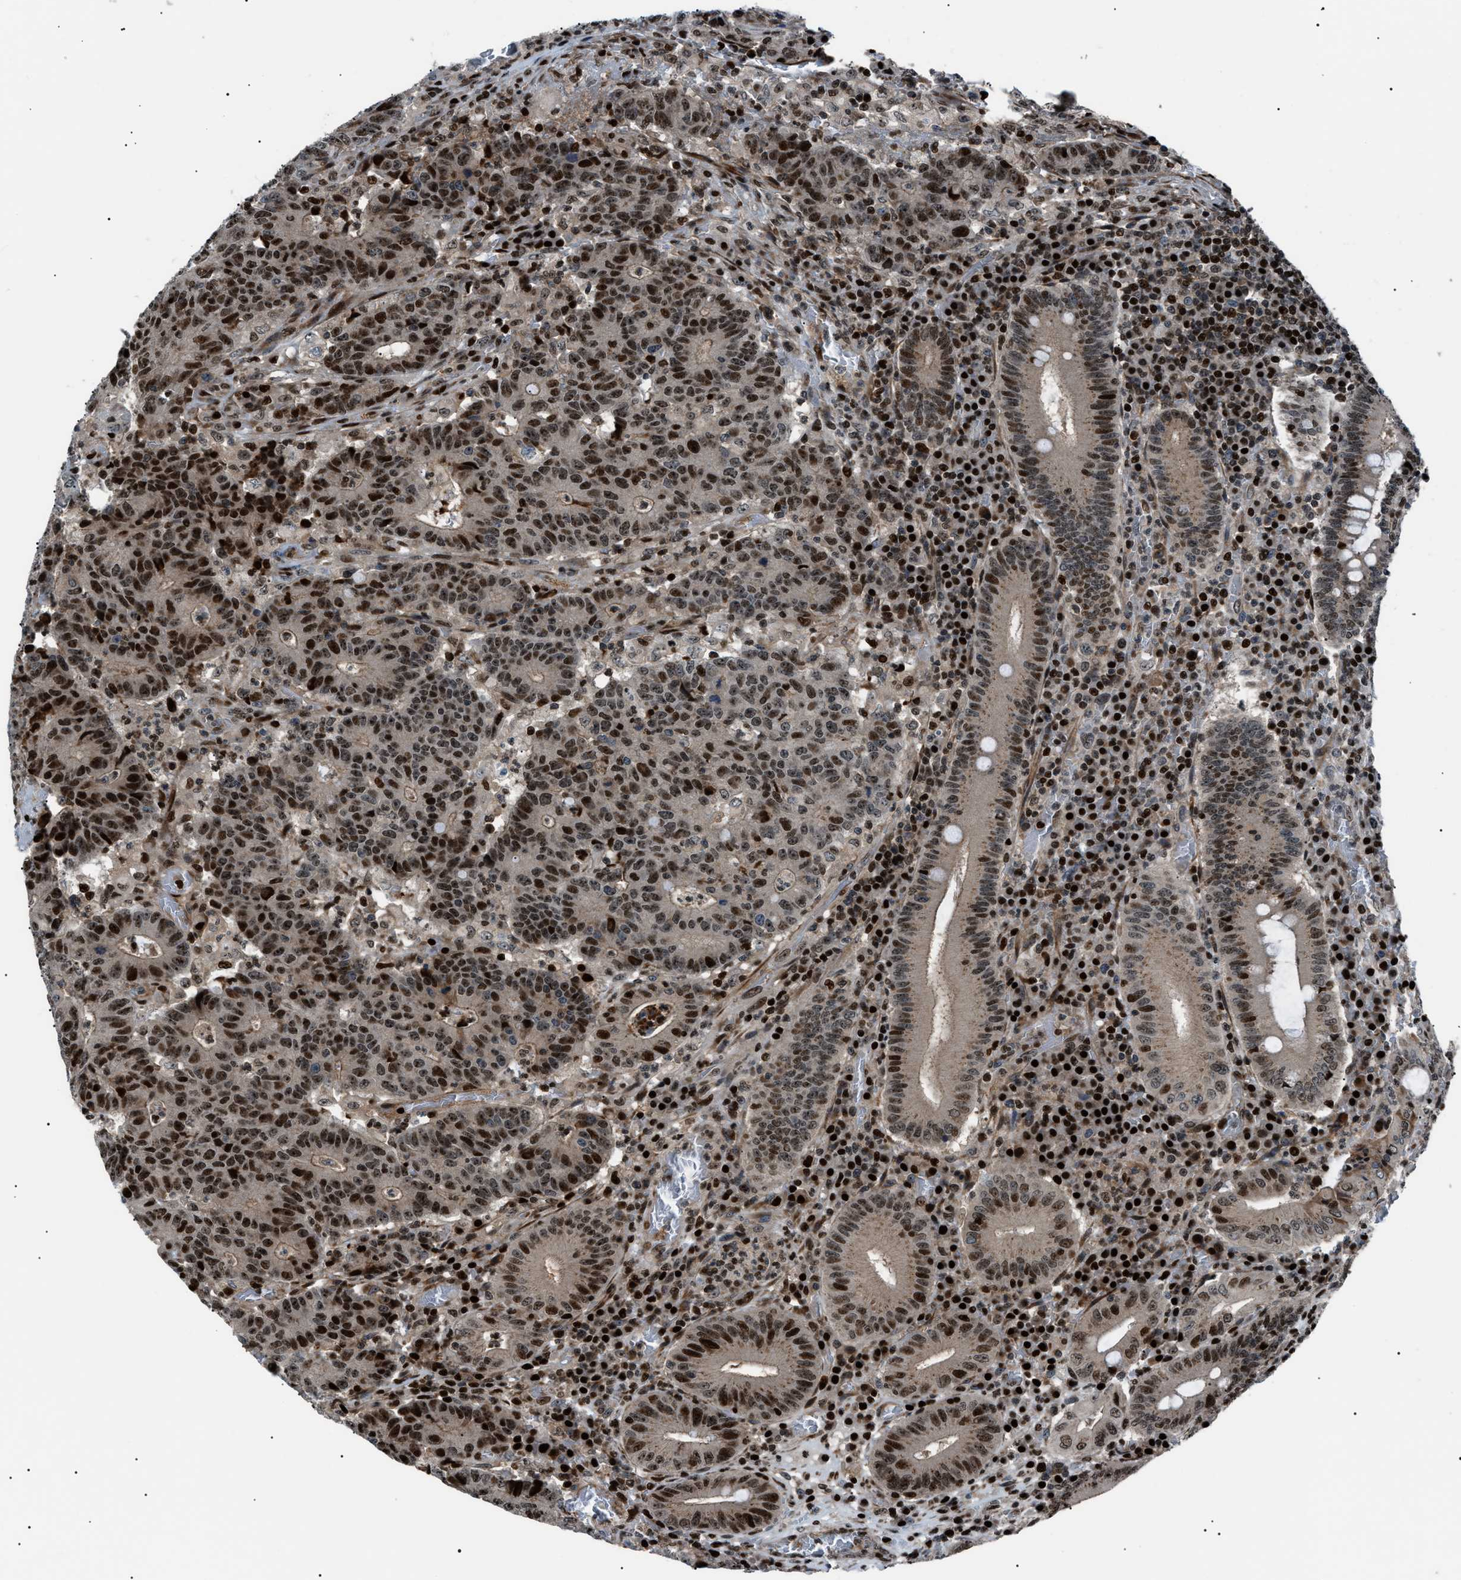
{"staining": {"intensity": "moderate", "quantity": ">75%", "location": "nuclear"}, "tissue": "colorectal cancer", "cell_type": "Tumor cells", "image_type": "cancer", "snomed": [{"axis": "morphology", "description": "Normal tissue, NOS"}, {"axis": "morphology", "description": "Adenocarcinoma, NOS"}, {"axis": "topography", "description": "Colon"}], "caption": "Protein expression analysis of human colorectal cancer reveals moderate nuclear staining in approximately >75% of tumor cells.", "gene": "PRKX", "patient": {"sex": "female", "age": 75}}